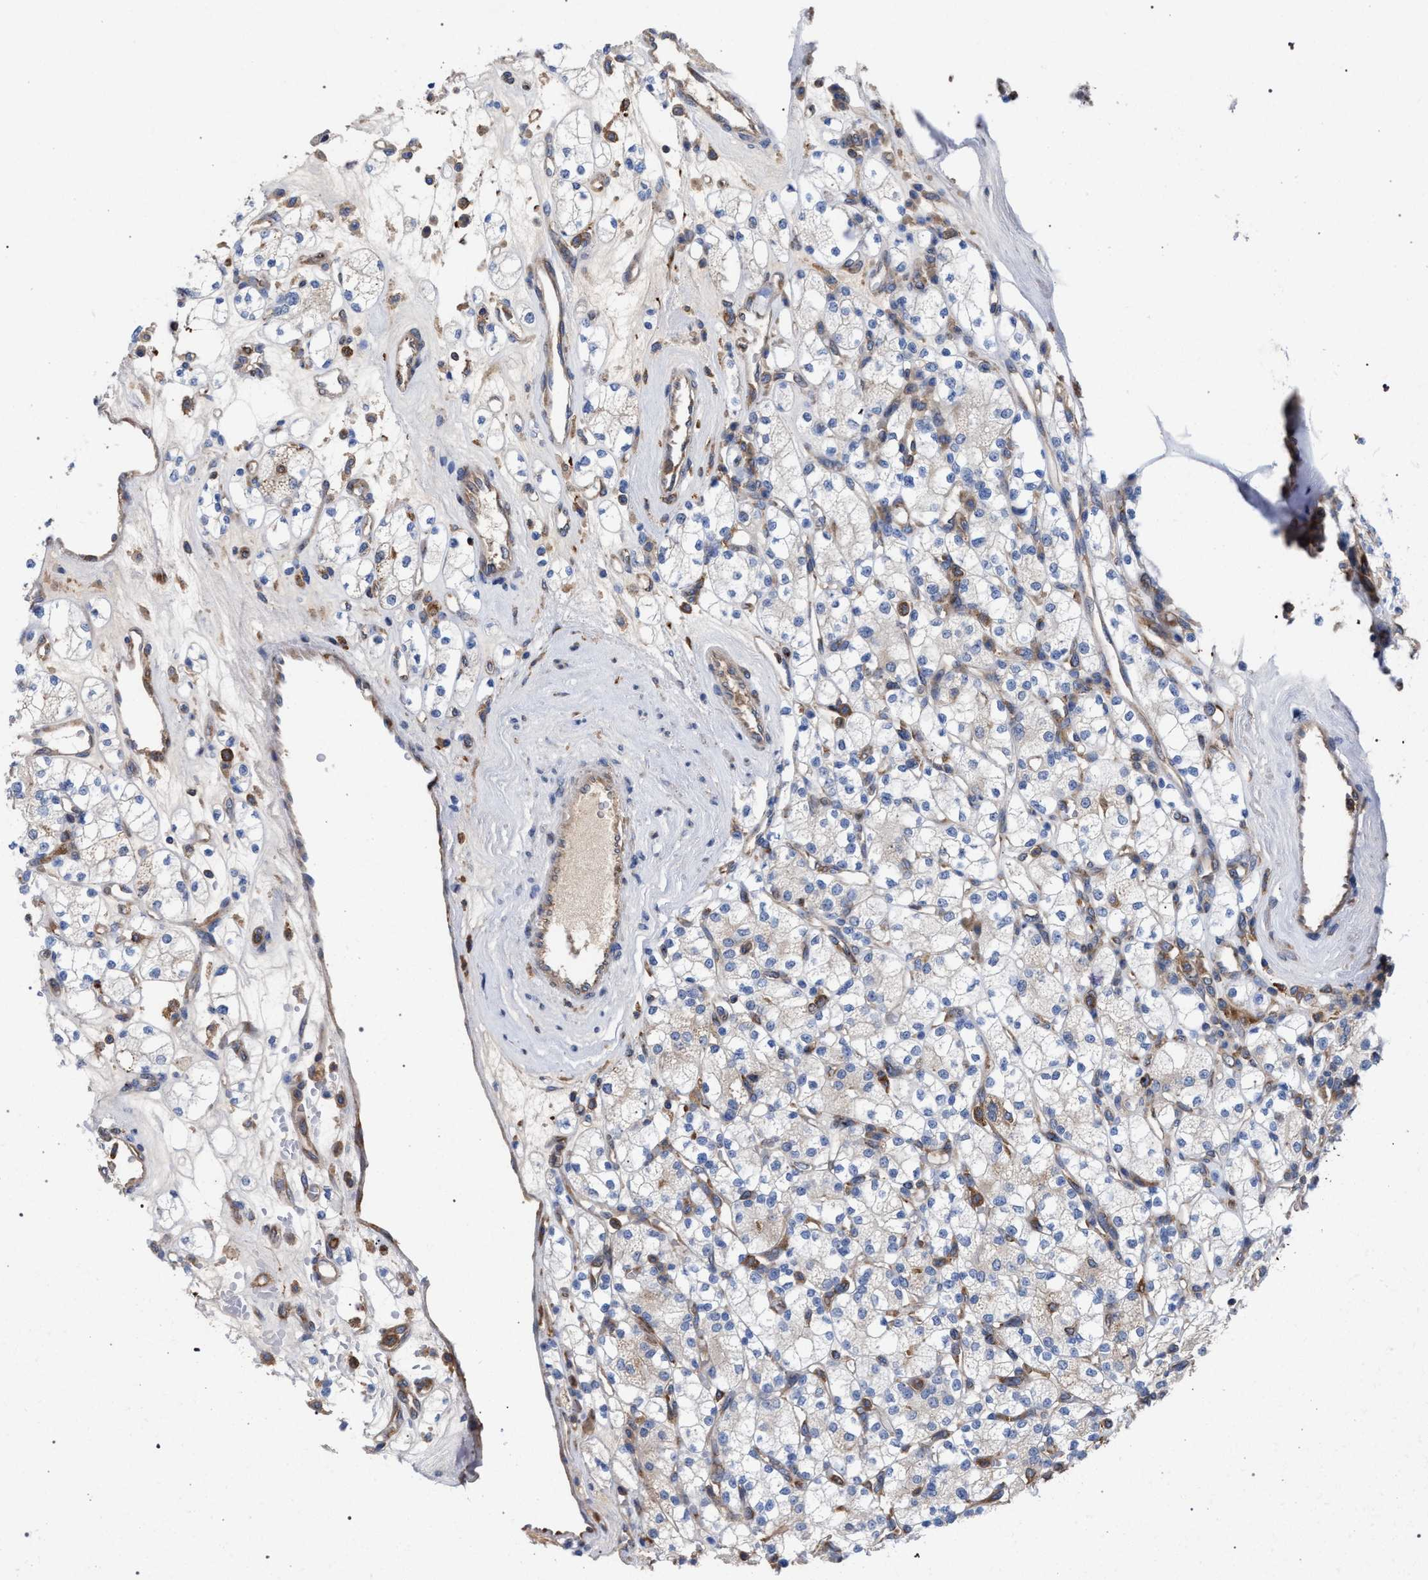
{"staining": {"intensity": "weak", "quantity": "<25%", "location": "cytoplasmic/membranous"}, "tissue": "renal cancer", "cell_type": "Tumor cells", "image_type": "cancer", "snomed": [{"axis": "morphology", "description": "Adenocarcinoma, NOS"}, {"axis": "topography", "description": "Kidney"}], "caption": "Immunohistochemistry histopathology image of neoplastic tissue: human renal cancer (adenocarcinoma) stained with DAB (3,3'-diaminobenzidine) shows no significant protein expression in tumor cells.", "gene": "CDR2L", "patient": {"sex": "male", "age": 77}}